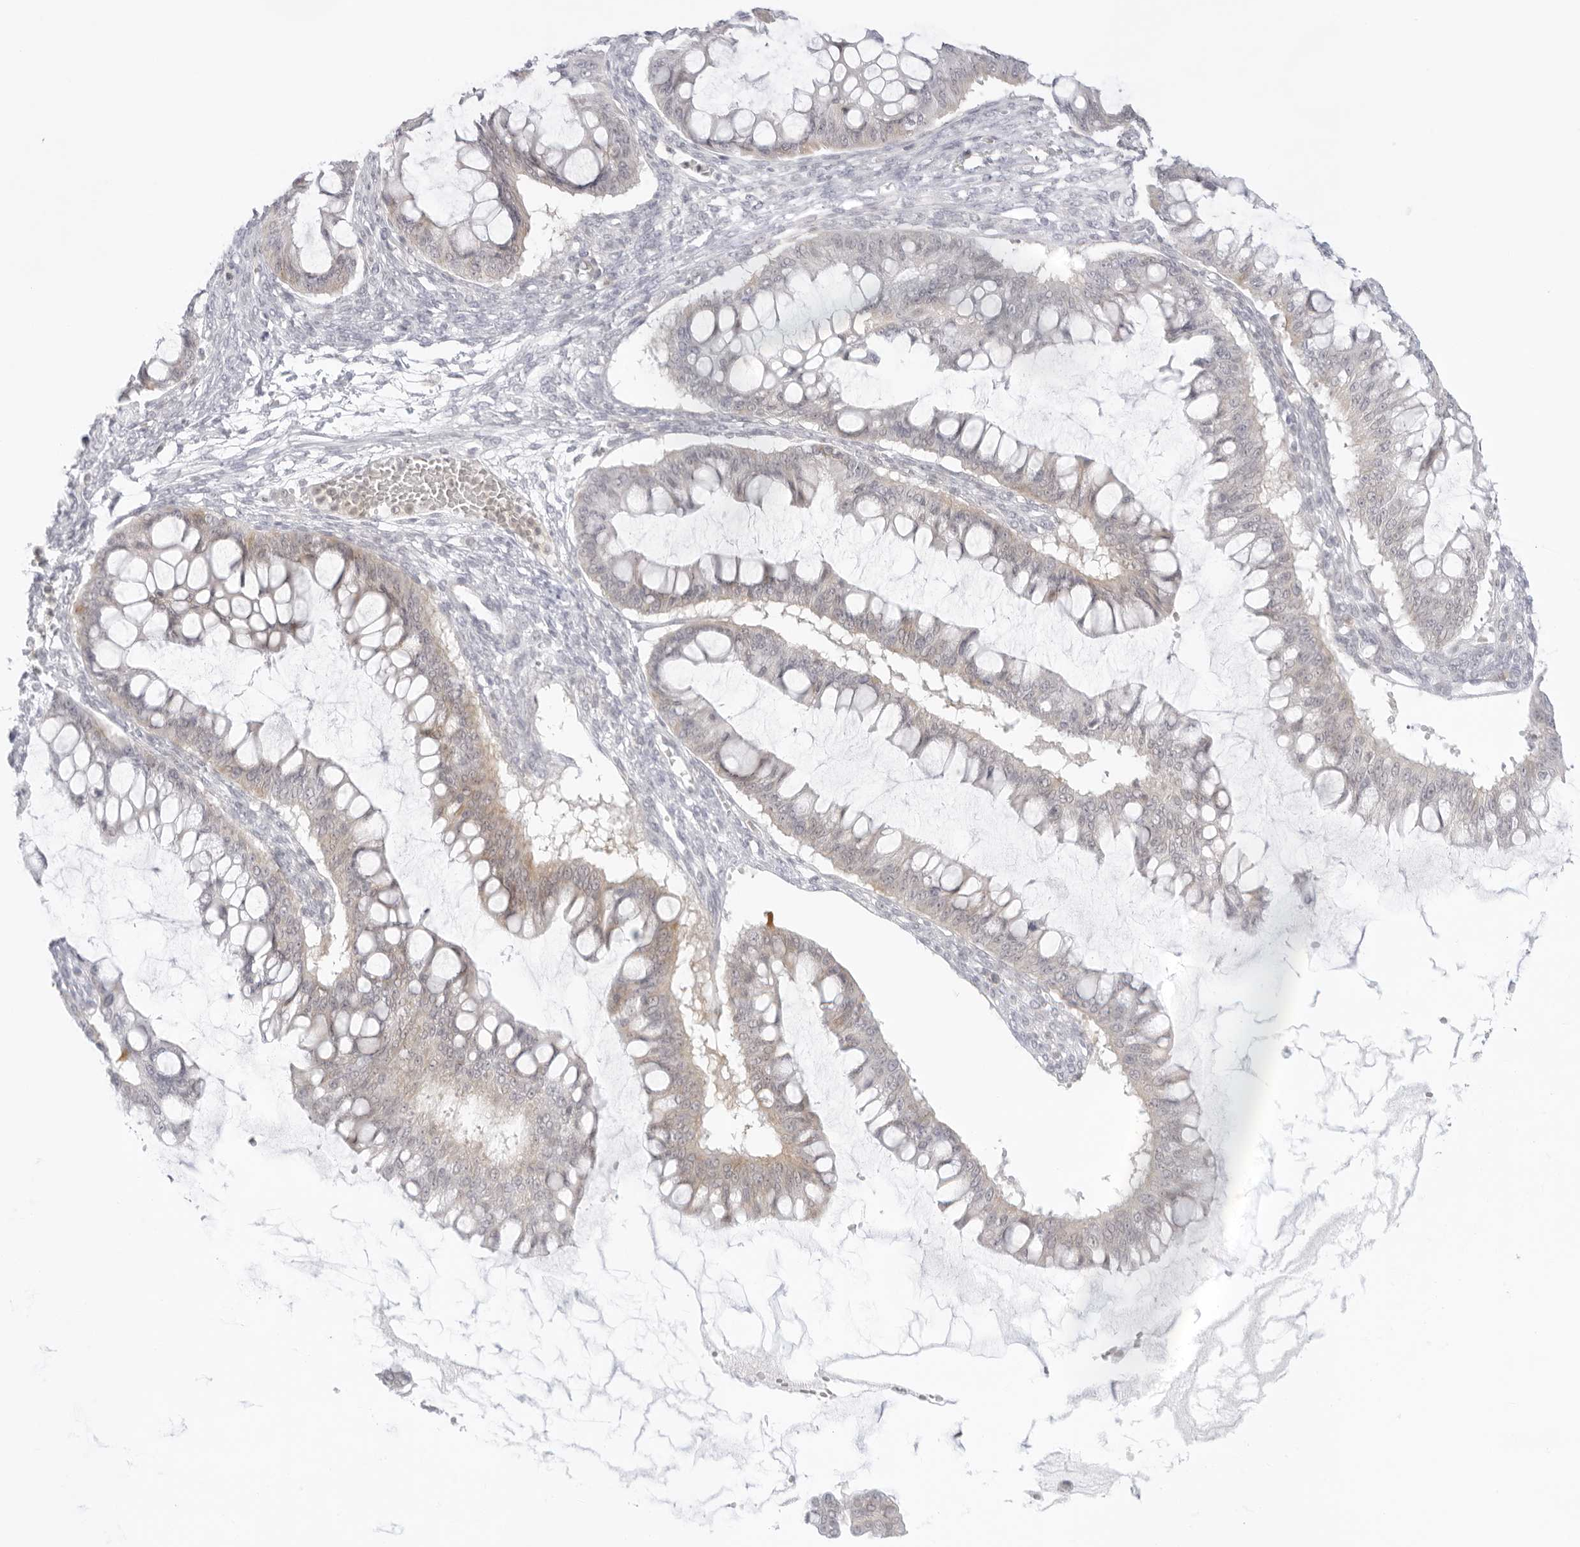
{"staining": {"intensity": "weak", "quantity": "25%-75%", "location": "cytoplasmic/membranous"}, "tissue": "ovarian cancer", "cell_type": "Tumor cells", "image_type": "cancer", "snomed": [{"axis": "morphology", "description": "Cystadenocarcinoma, mucinous, NOS"}, {"axis": "topography", "description": "Ovary"}], "caption": "The photomicrograph displays immunohistochemical staining of ovarian cancer. There is weak cytoplasmic/membranous staining is appreciated in approximately 25%-75% of tumor cells.", "gene": "TNFRSF14", "patient": {"sex": "female", "age": 73}}